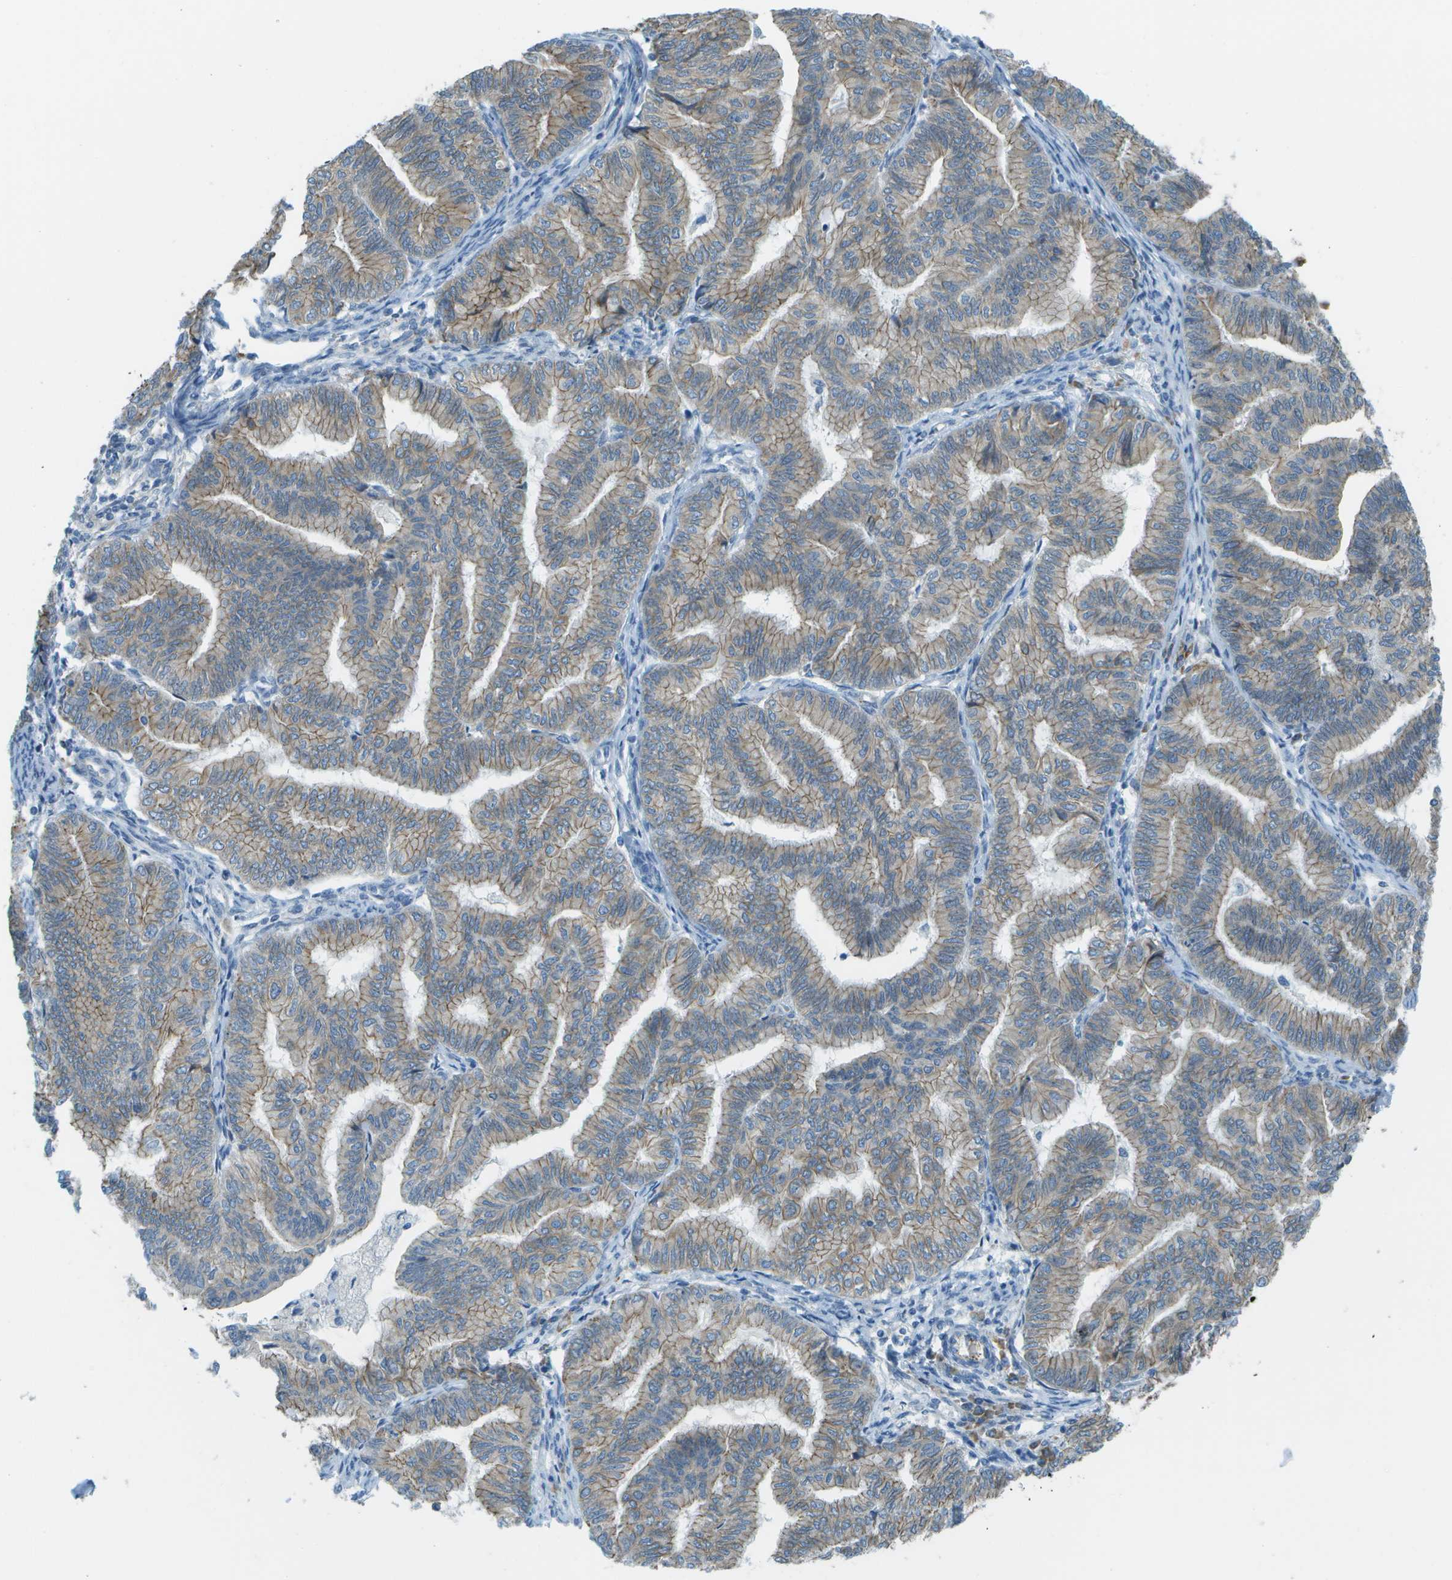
{"staining": {"intensity": "weak", "quantity": ">75%", "location": "cytoplasmic/membranous"}, "tissue": "endometrial cancer", "cell_type": "Tumor cells", "image_type": "cancer", "snomed": [{"axis": "morphology", "description": "Adenocarcinoma, NOS"}, {"axis": "topography", "description": "Endometrium"}], "caption": "Adenocarcinoma (endometrial) stained for a protein demonstrates weak cytoplasmic/membranous positivity in tumor cells.", "gene": "KCTD3", "patient": {"sex": "female", "age": 79}}